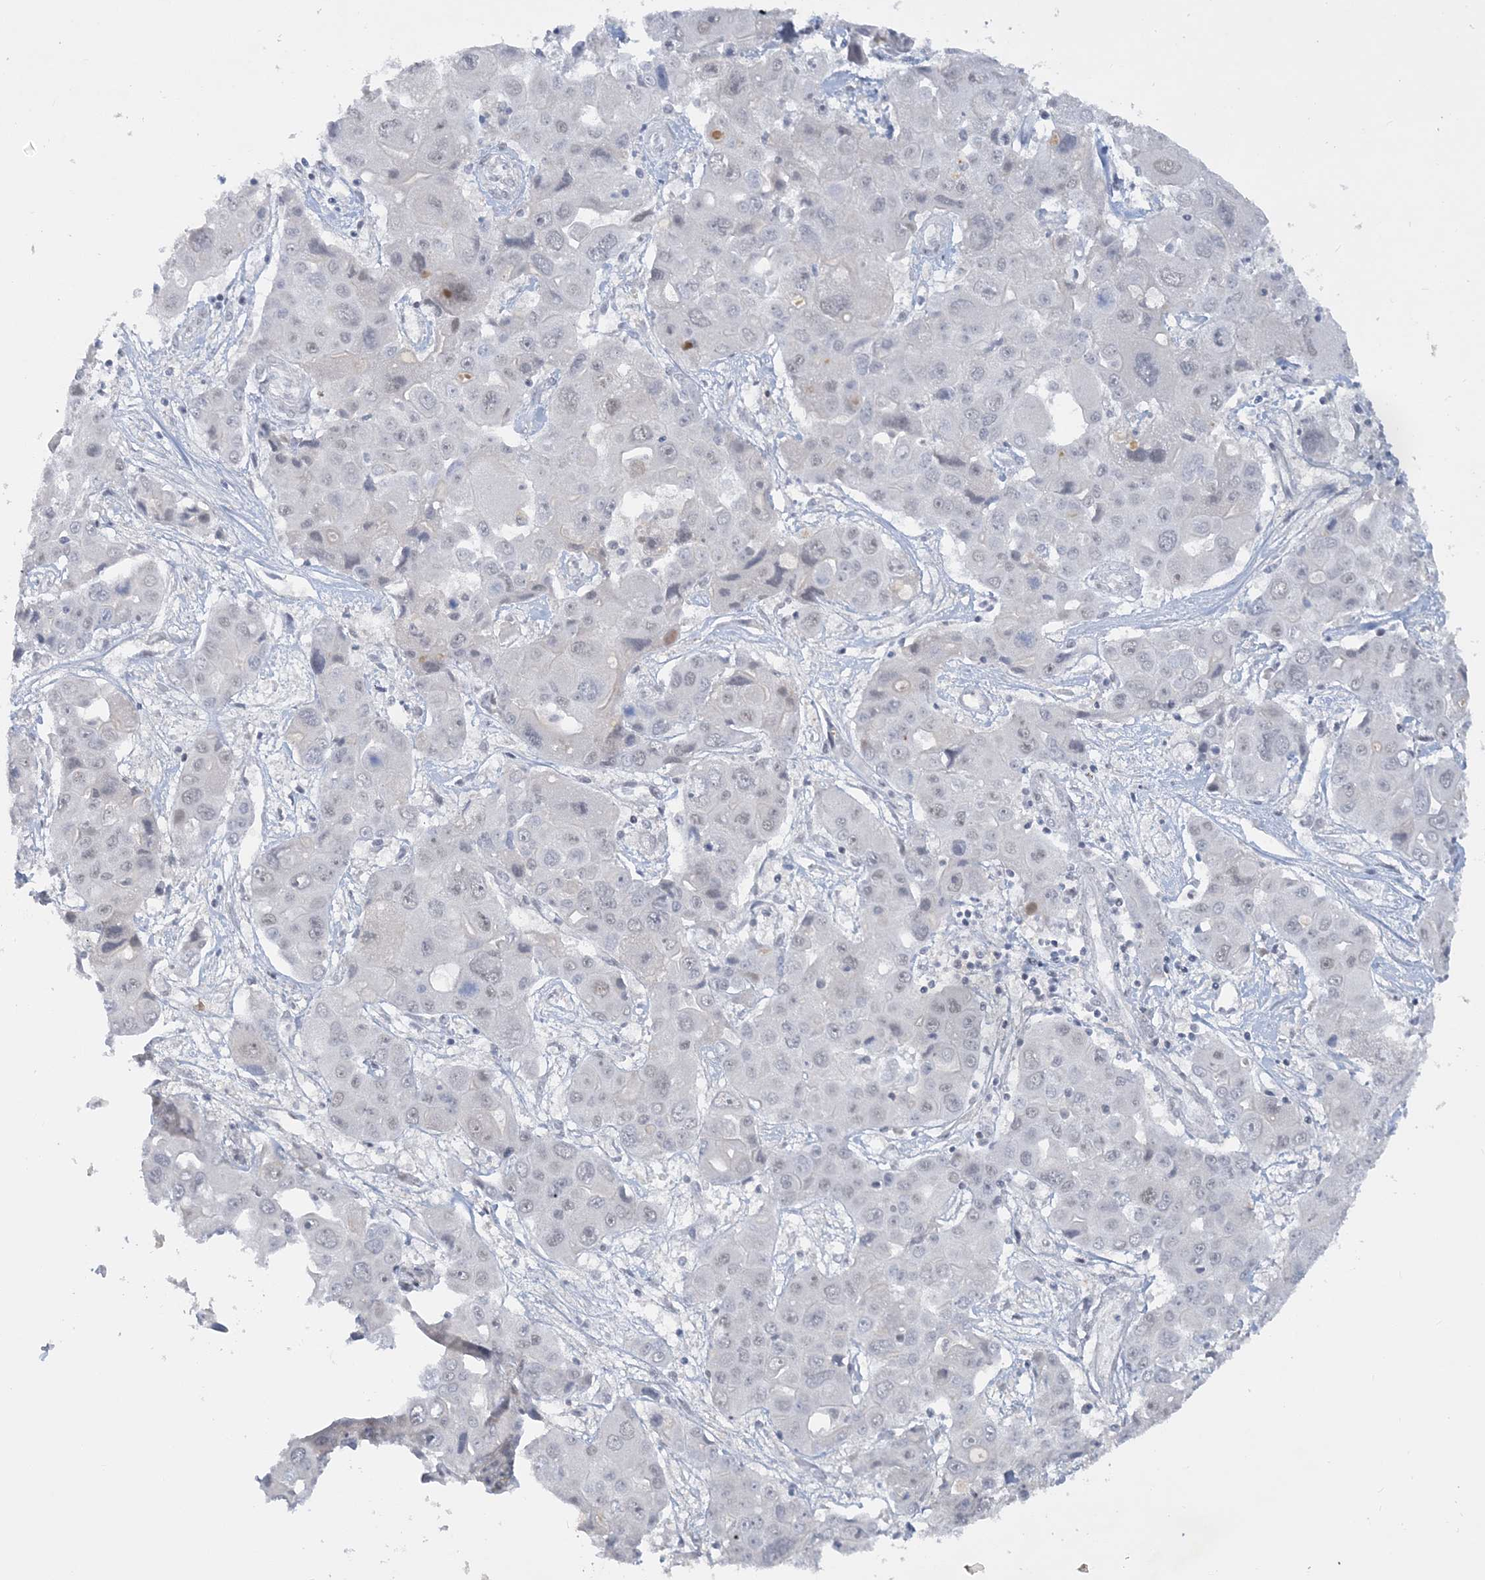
{"staining": {"intensity": "negative", "quantity": "none", "location": "none"}, "tissue": "liver cancer", "cell_type": "Tumor cells", "image_type": "cancer", "snomed": [{"axis": "morphology", "description": "Cholangiocarcinoma"}, {"axis": "topography", "description": "Liver"}], "caption": "Cholangiocarcinoma (liver) was stained to show a protein in brown. There is no significant positivity in tumor cells. (DAB IHC visualized using brightfield microscopy, high magnification).", "gene": "KMT2D", "patient": {"sex": "male", "age": 67}}